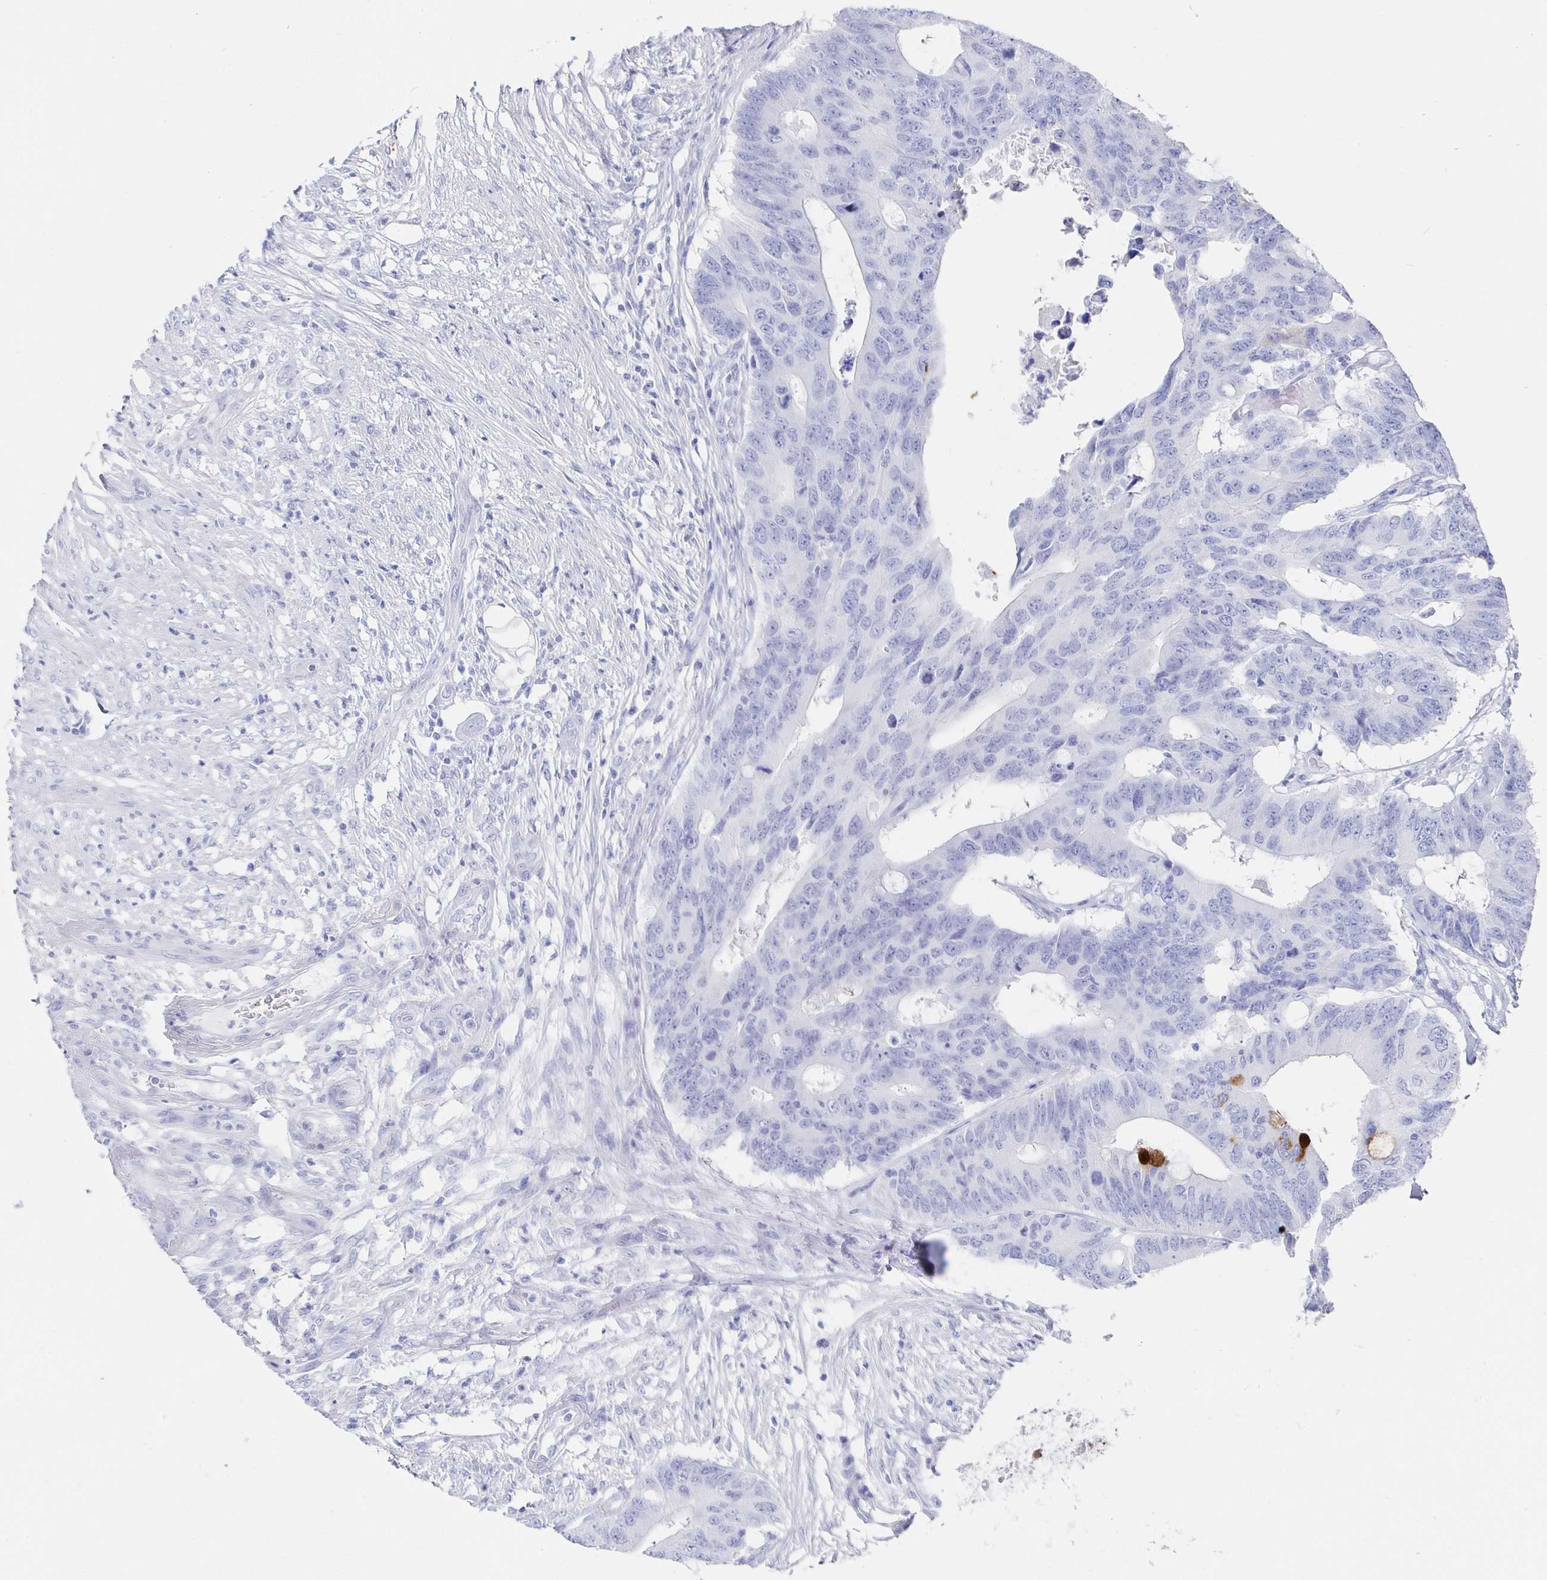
{"staining": {"intensity": "strong", "quantity": "<25%", "location": "cytoplasmic/membranous"}, "tissue": "colorectal cancer", "cell_type": "Tumor cells", "image_type": "cancer", "snomed": [{"axis": "morphology", "description": "Adenocarcinoma, NOS"}, {"axis": "topography", "description": "Colon"}], "caption": "Immunohistochemistry (IHC) photomicrograph of human colorectal adenocarcinoma stained for a protein (brown), which reveals medium levels of strong cytoplasmic/membranous positivity in about <25% of tumor cells.", "gene": "CLCA1", "patient": {"sex": "male", "age": 71}}